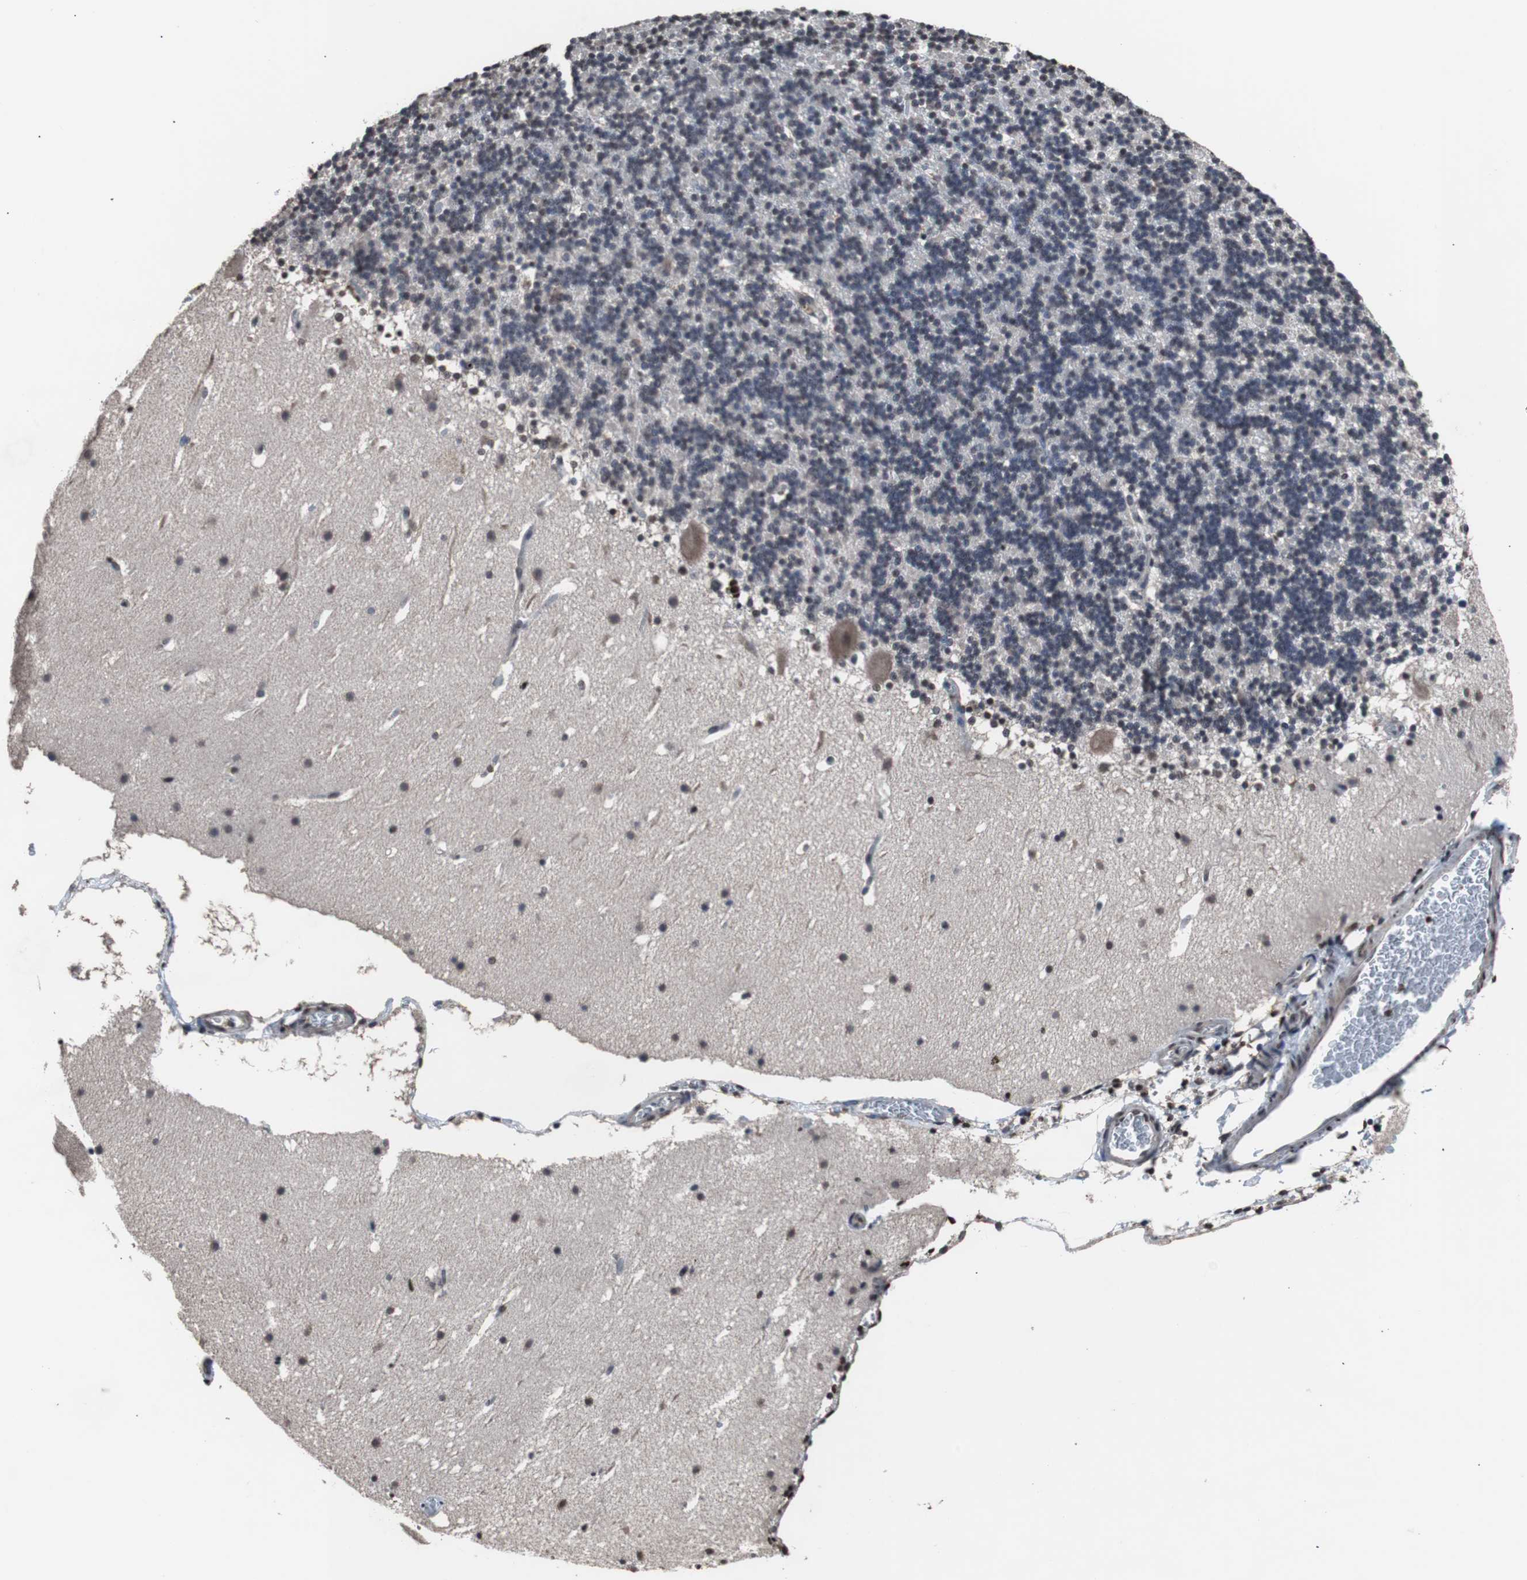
{"staining": {"intensity": "weak", "quantity": "<25%", "location": "nuclear"}, "tissue": "cerebellum", "cell_type": "Cells in granular layer", "image_type": "normal", "snomed": [{"axis": "morphology", "description": "Normal tissue, NOS"}, {"axis": "topography", "description": "Cerebellum"}], "caption": "High power microscopy micrograph of an IHC image of normal cerebellum, revealing no significant staining in cells in granular layer.", "gene": "MED27", "patient": {"sex": "male", "age": 45}}